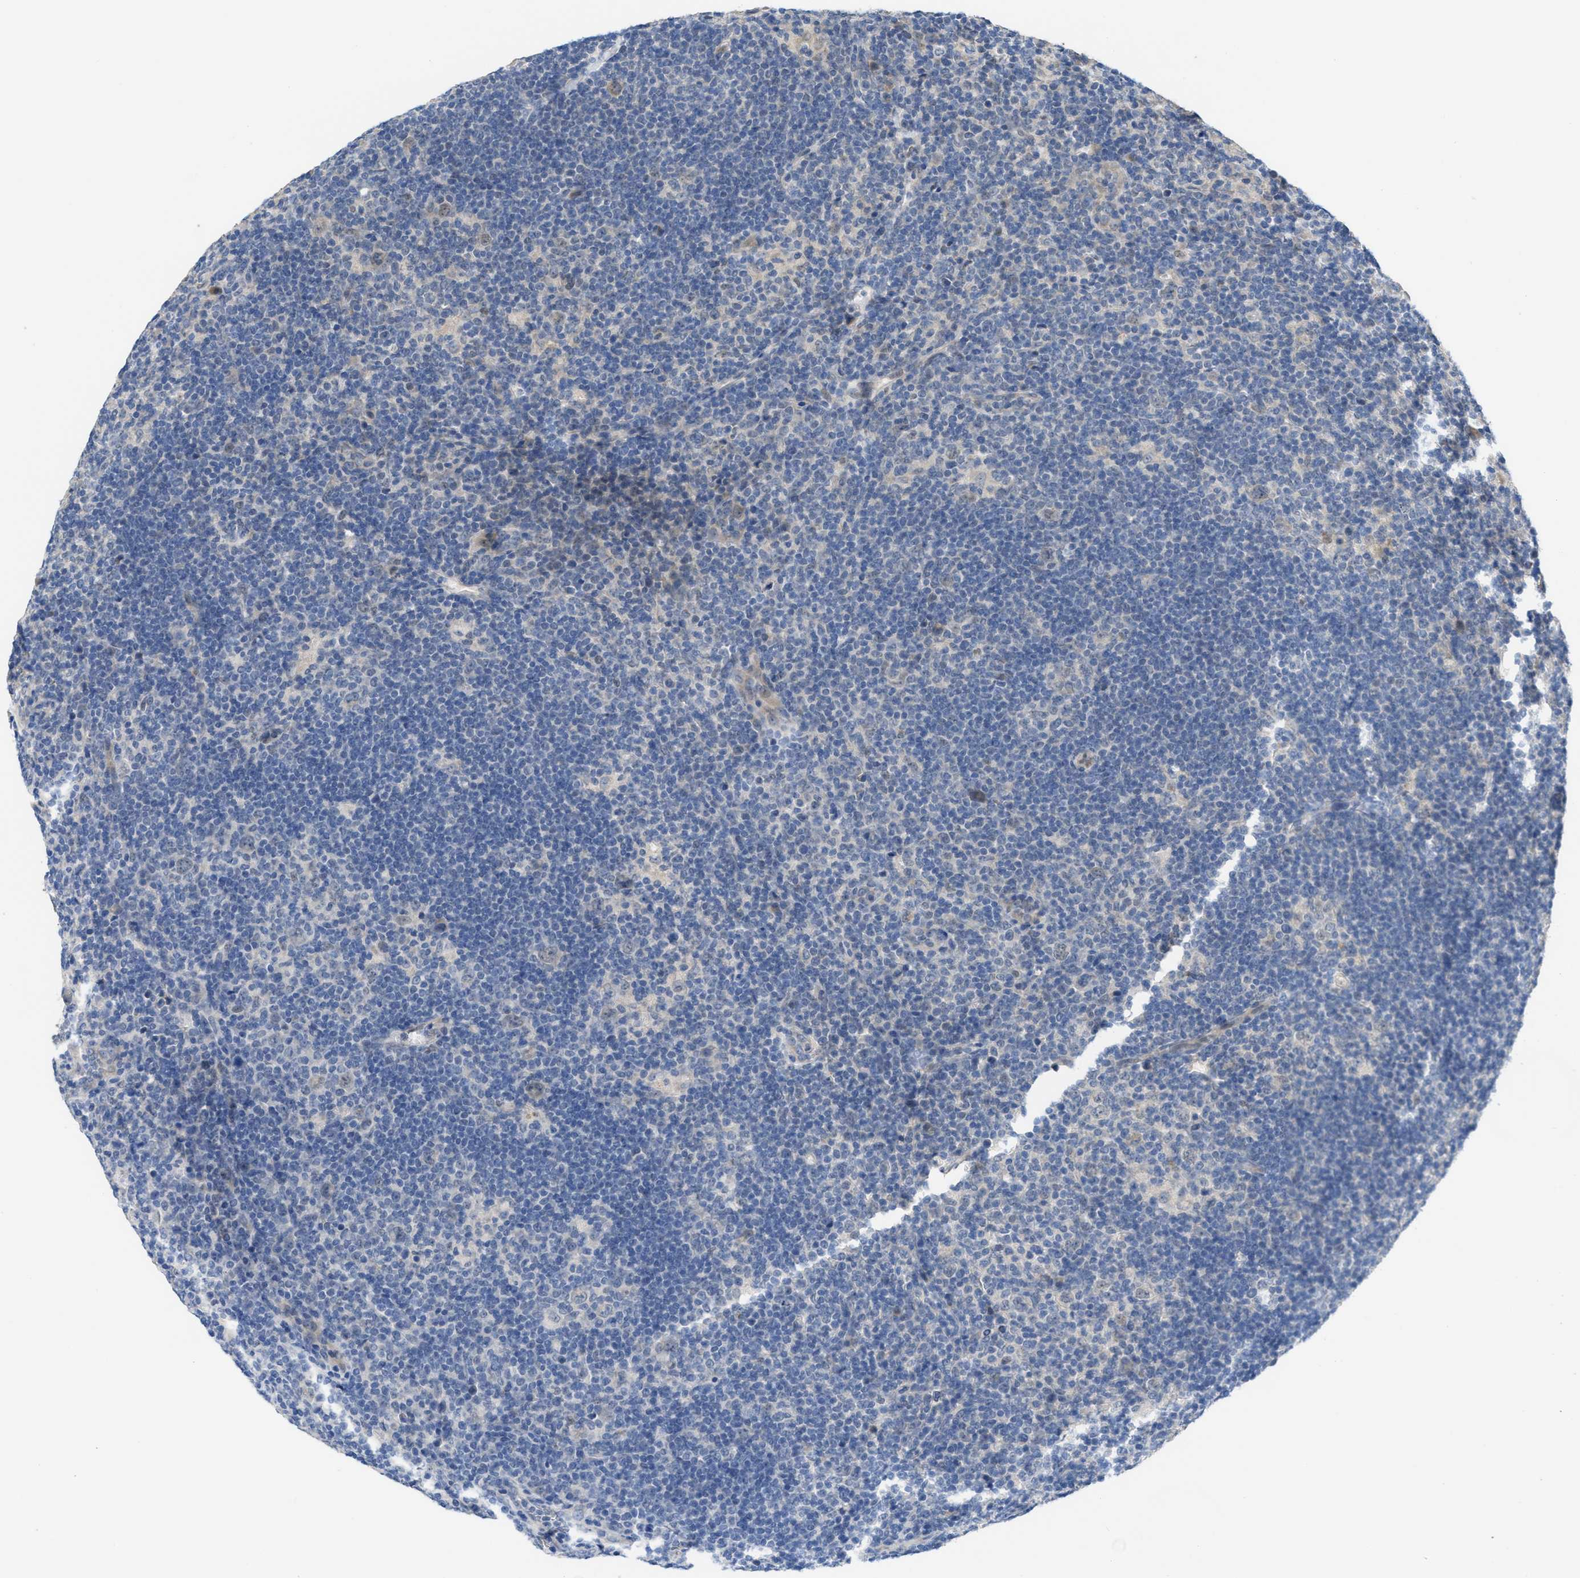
{"staining": {"intensity": "weak", "quantity": "25%-75%", "location": "cytoplasmic/membranous,nuclear"}, "tissue": "lymphoma", "cell_type": "Tumor cells", "image_type": "cancer", "snomed": [{"axis": "morphology", "description": "Hodgkin's disease, NOS"}, {"axis": "topography", "description": "Lymph node"}], "caption": "IHC (DAB (3,3'-diaminobenzidine)) staining of human Hodgkin's disease demonstrates weak cytoplasmic/membranous and nuclear protein expression in approximately 25%-75% of tumor cells.", "gene": "CDPF1", "patient": {"sex": "female", "age": 57}}